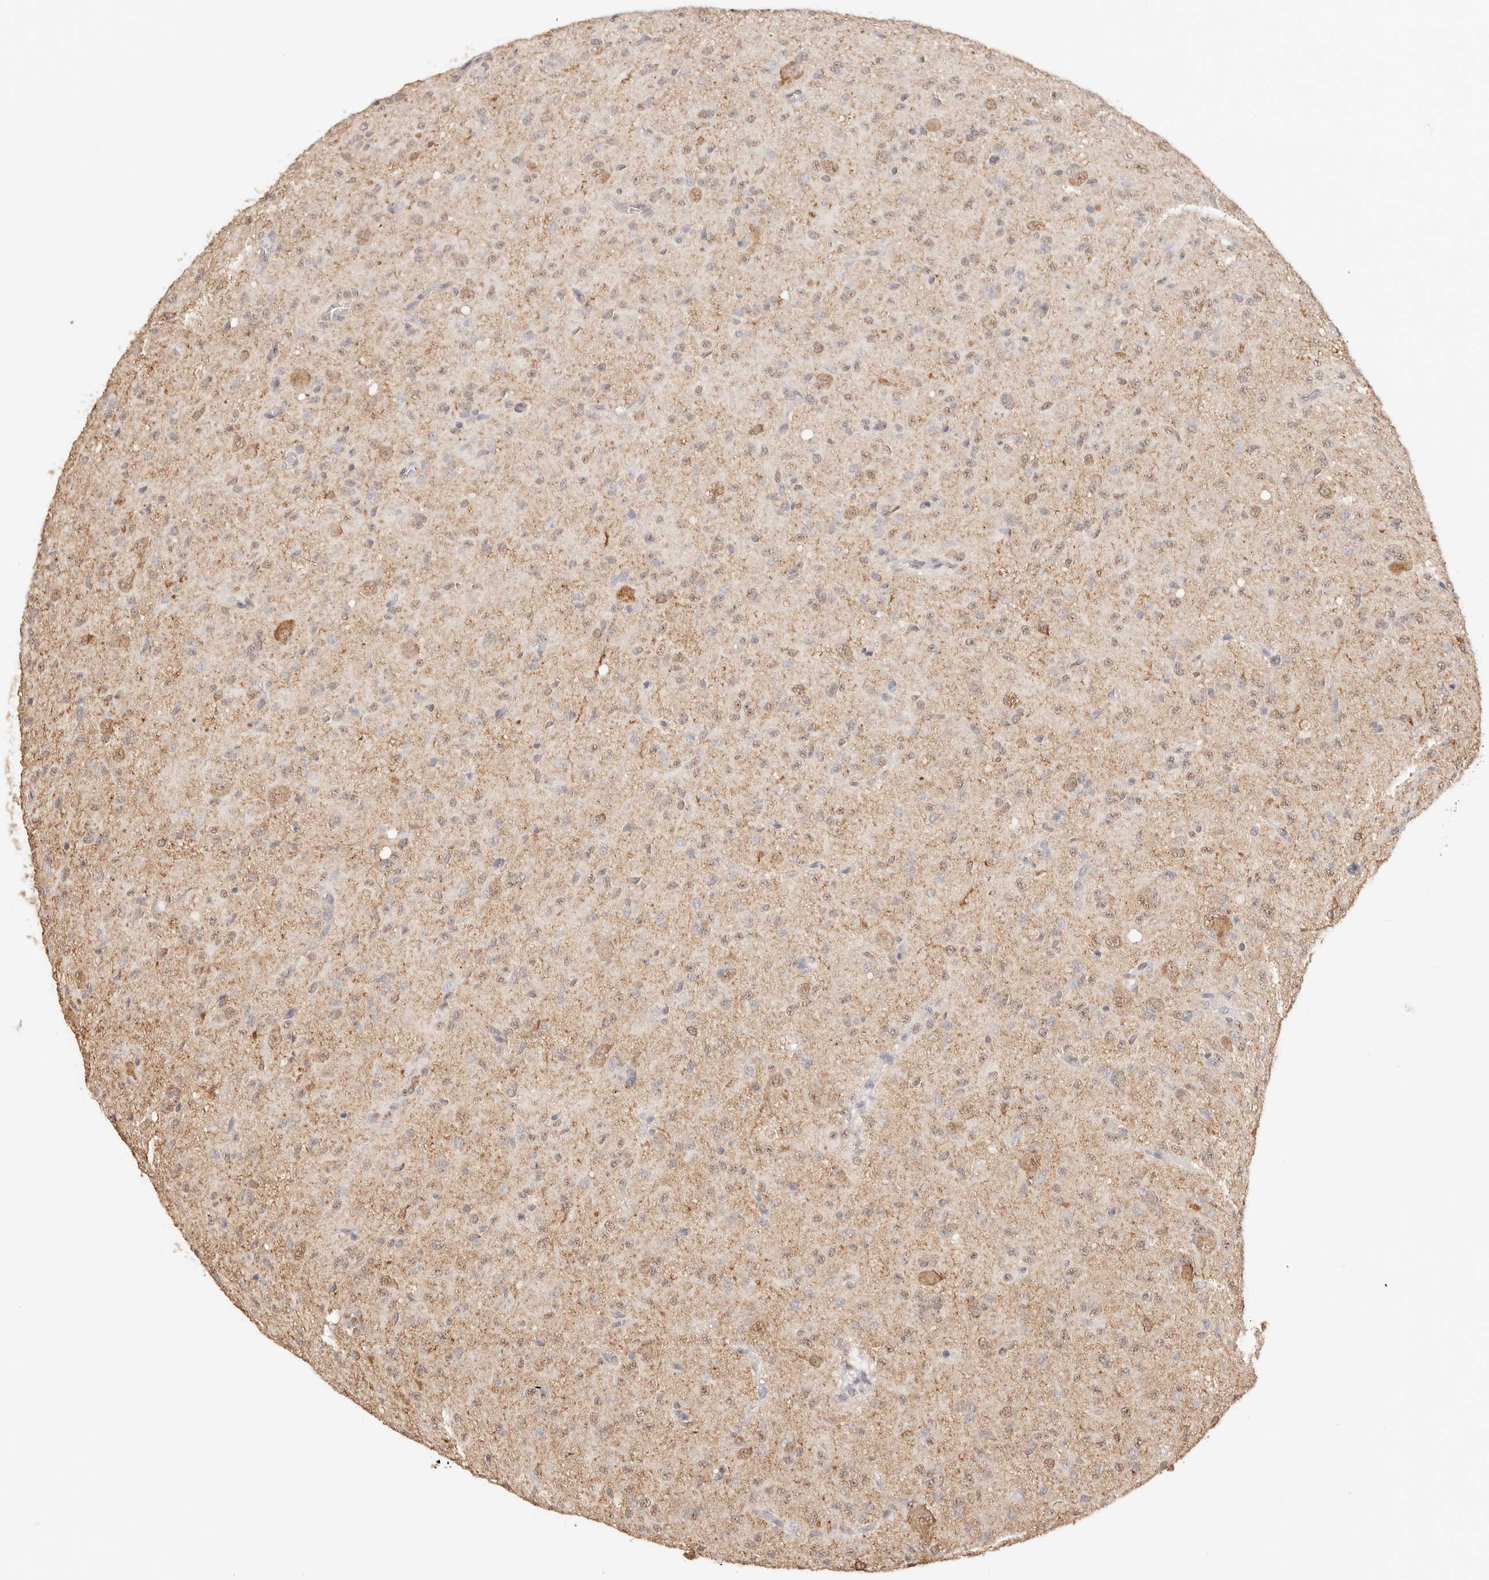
{"staining": {"intensity": "moderate", "quantity": "25%-75%", "location": "nuclear"}, "tissue": "glioma", "cell_type": "Tumor cells", "image_type": "cancer", "snomed": [{"axis": "morphology", "description": "Glioma, malignant, High grade"}, {"axis": "topography", "description": "Brain"}], "caption": "Protein staining of glioma tissue reveals moderate nuclear staining in approximately 25%-75% of tumor cells.", "gene": "IL1R2", "patient": {"sex": "female", "age": 59}}